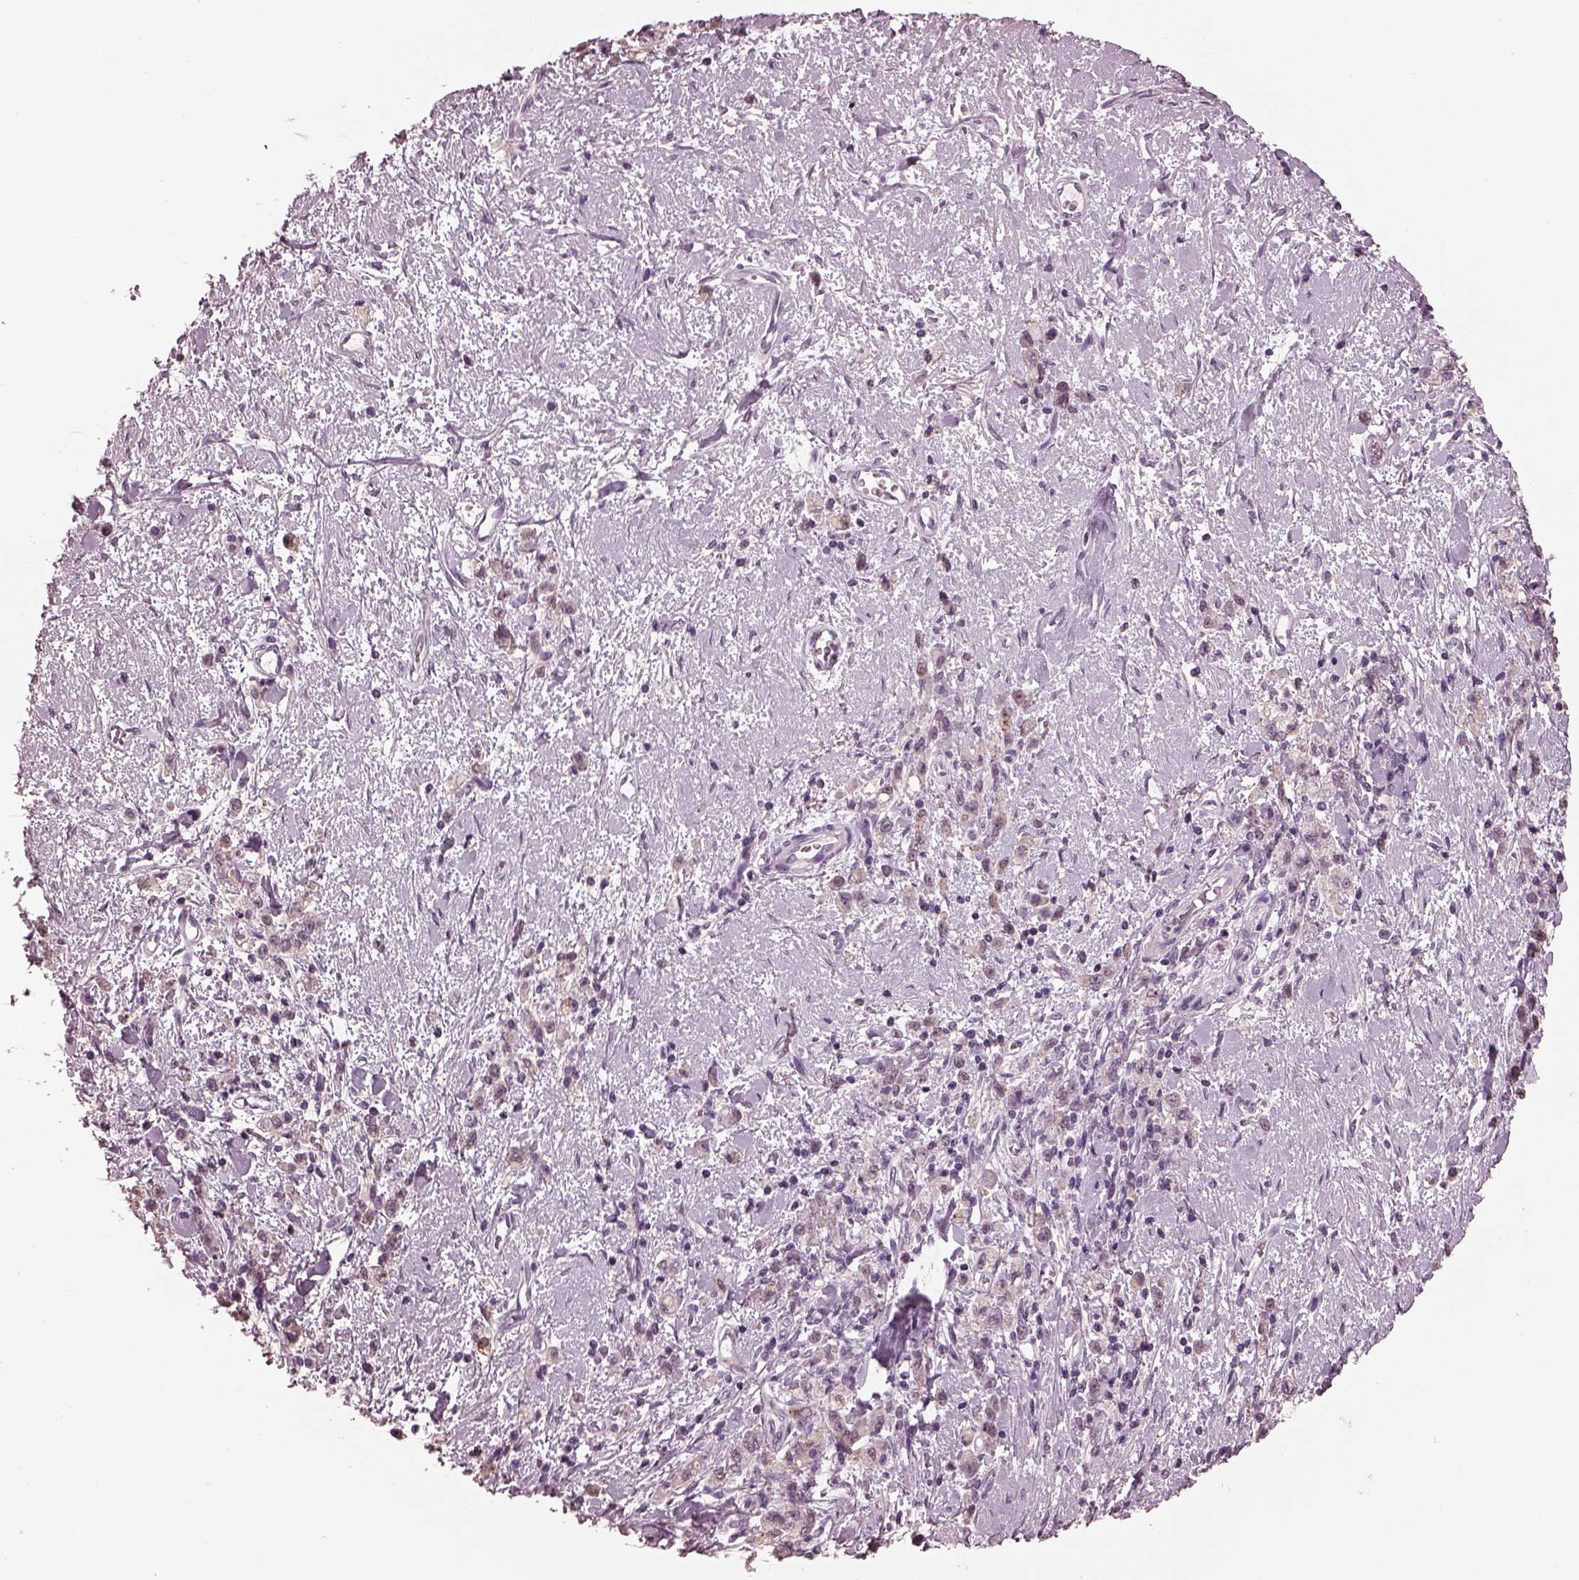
{"staining": {"intensity": "negative", "quantity": "none", "location": "none"}, "tissue": "stomach cancer", "cell_type": "Tumor cells", "image_type": "cancer", "snomed": [{"axis": "morphology", "description": "Adenocarcinoma, NOS"}, {"axis": "topography", "description": "Stomach"}], "caption": "DAB (3,3'-diaminobenzidine) immunohistochemical staining of human stomach cancer exhibits no significant expression in tumor cells.", "gene": "TSKS", "patient": {"sex": "male", "age": 77}}